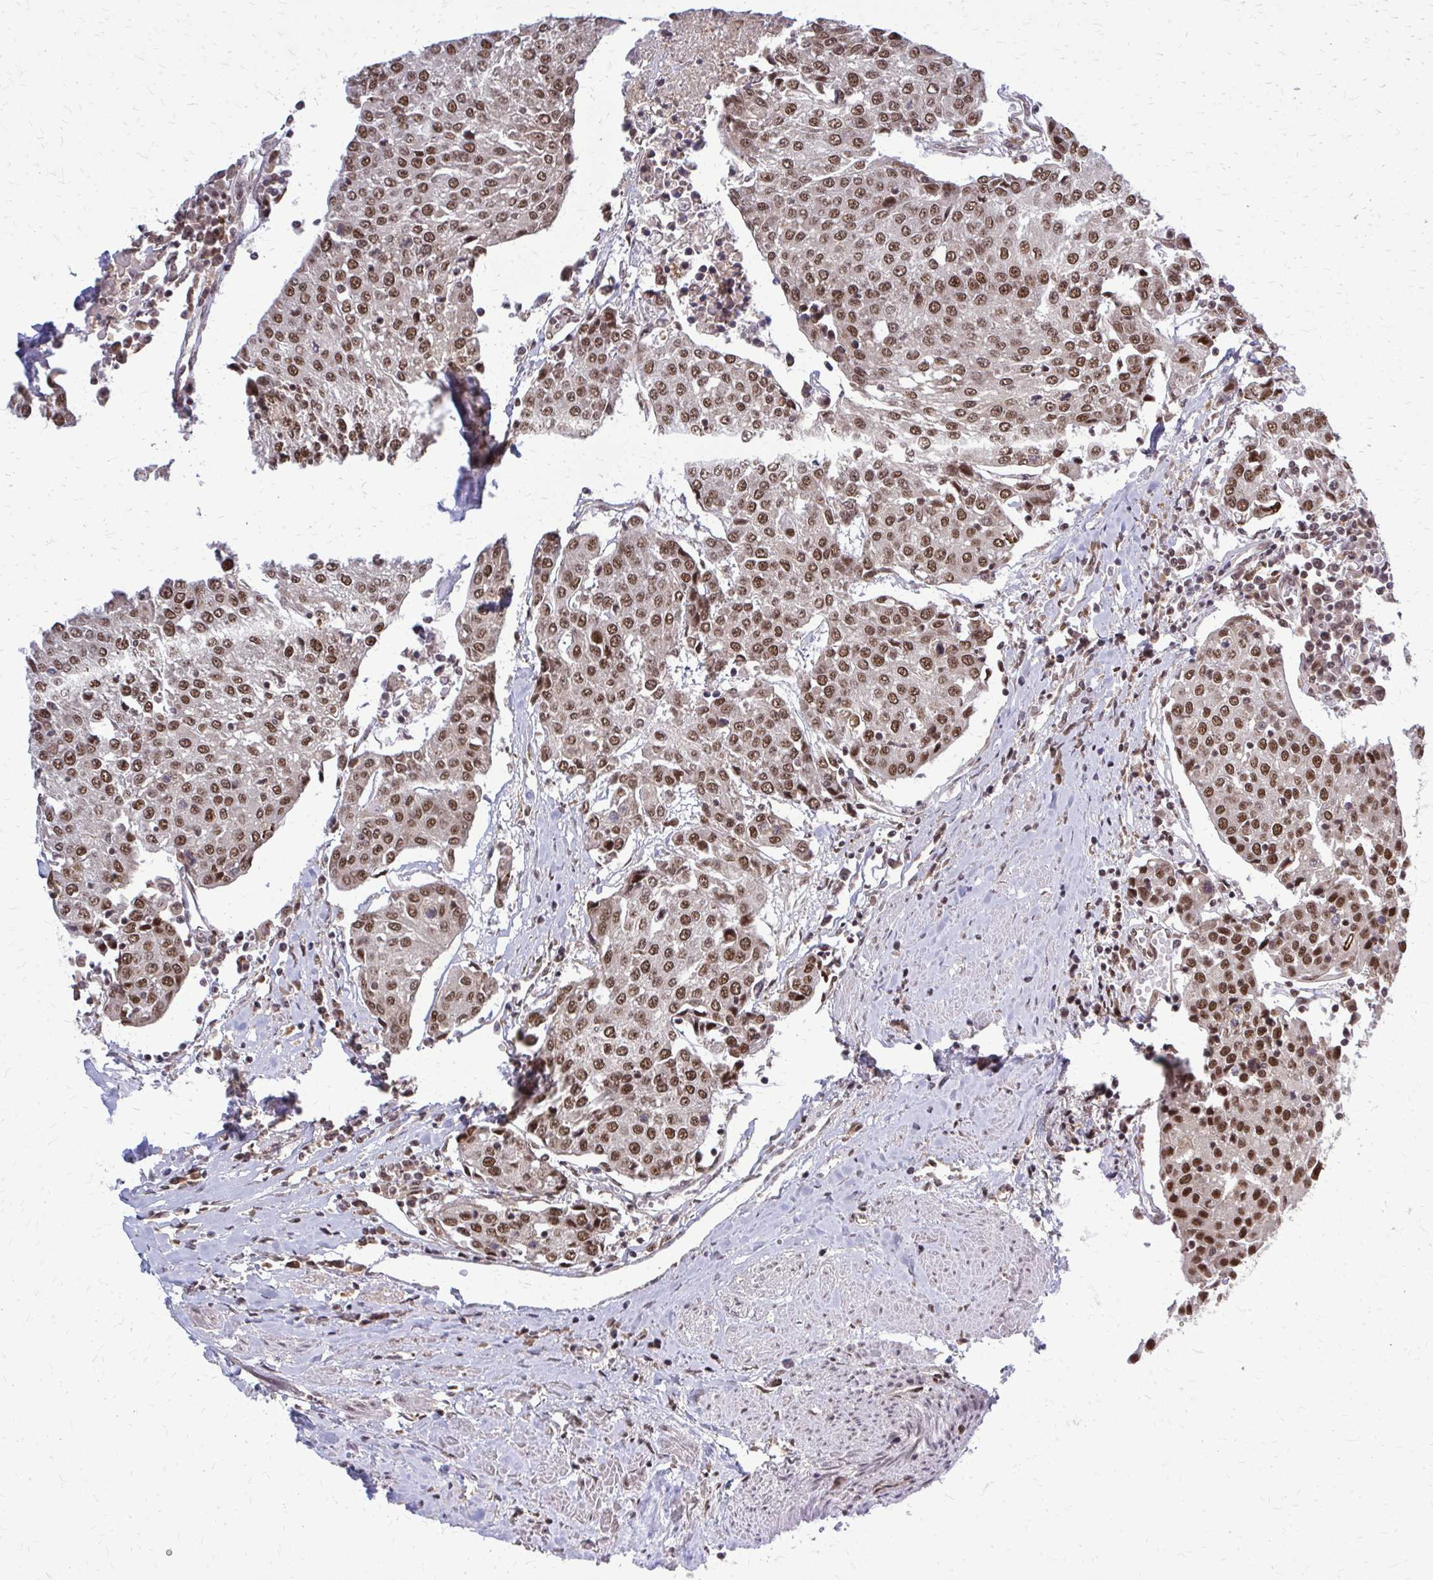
{"staining": {"intensity": "moderate", "quantity": ">75%", "location": "nuclear"}, "tissue": "urothelial cancer", "cell_type": "Tumor cells", "image_type": "cancer", "snomed": [{"axis": "morphology", "description": "Urothelial carcinoma, High grade"}, {"axis": "topography", "description": "Urinary bladder"}], "caption": "High-power microscopy captured an IHC image of urothelial carcinoma (high-grade), revealing moderate nuclear positivity in approximately >75% of tumor cells.", "gene": "HDAC3", "patient": {"sex": "female", "age": 85}}